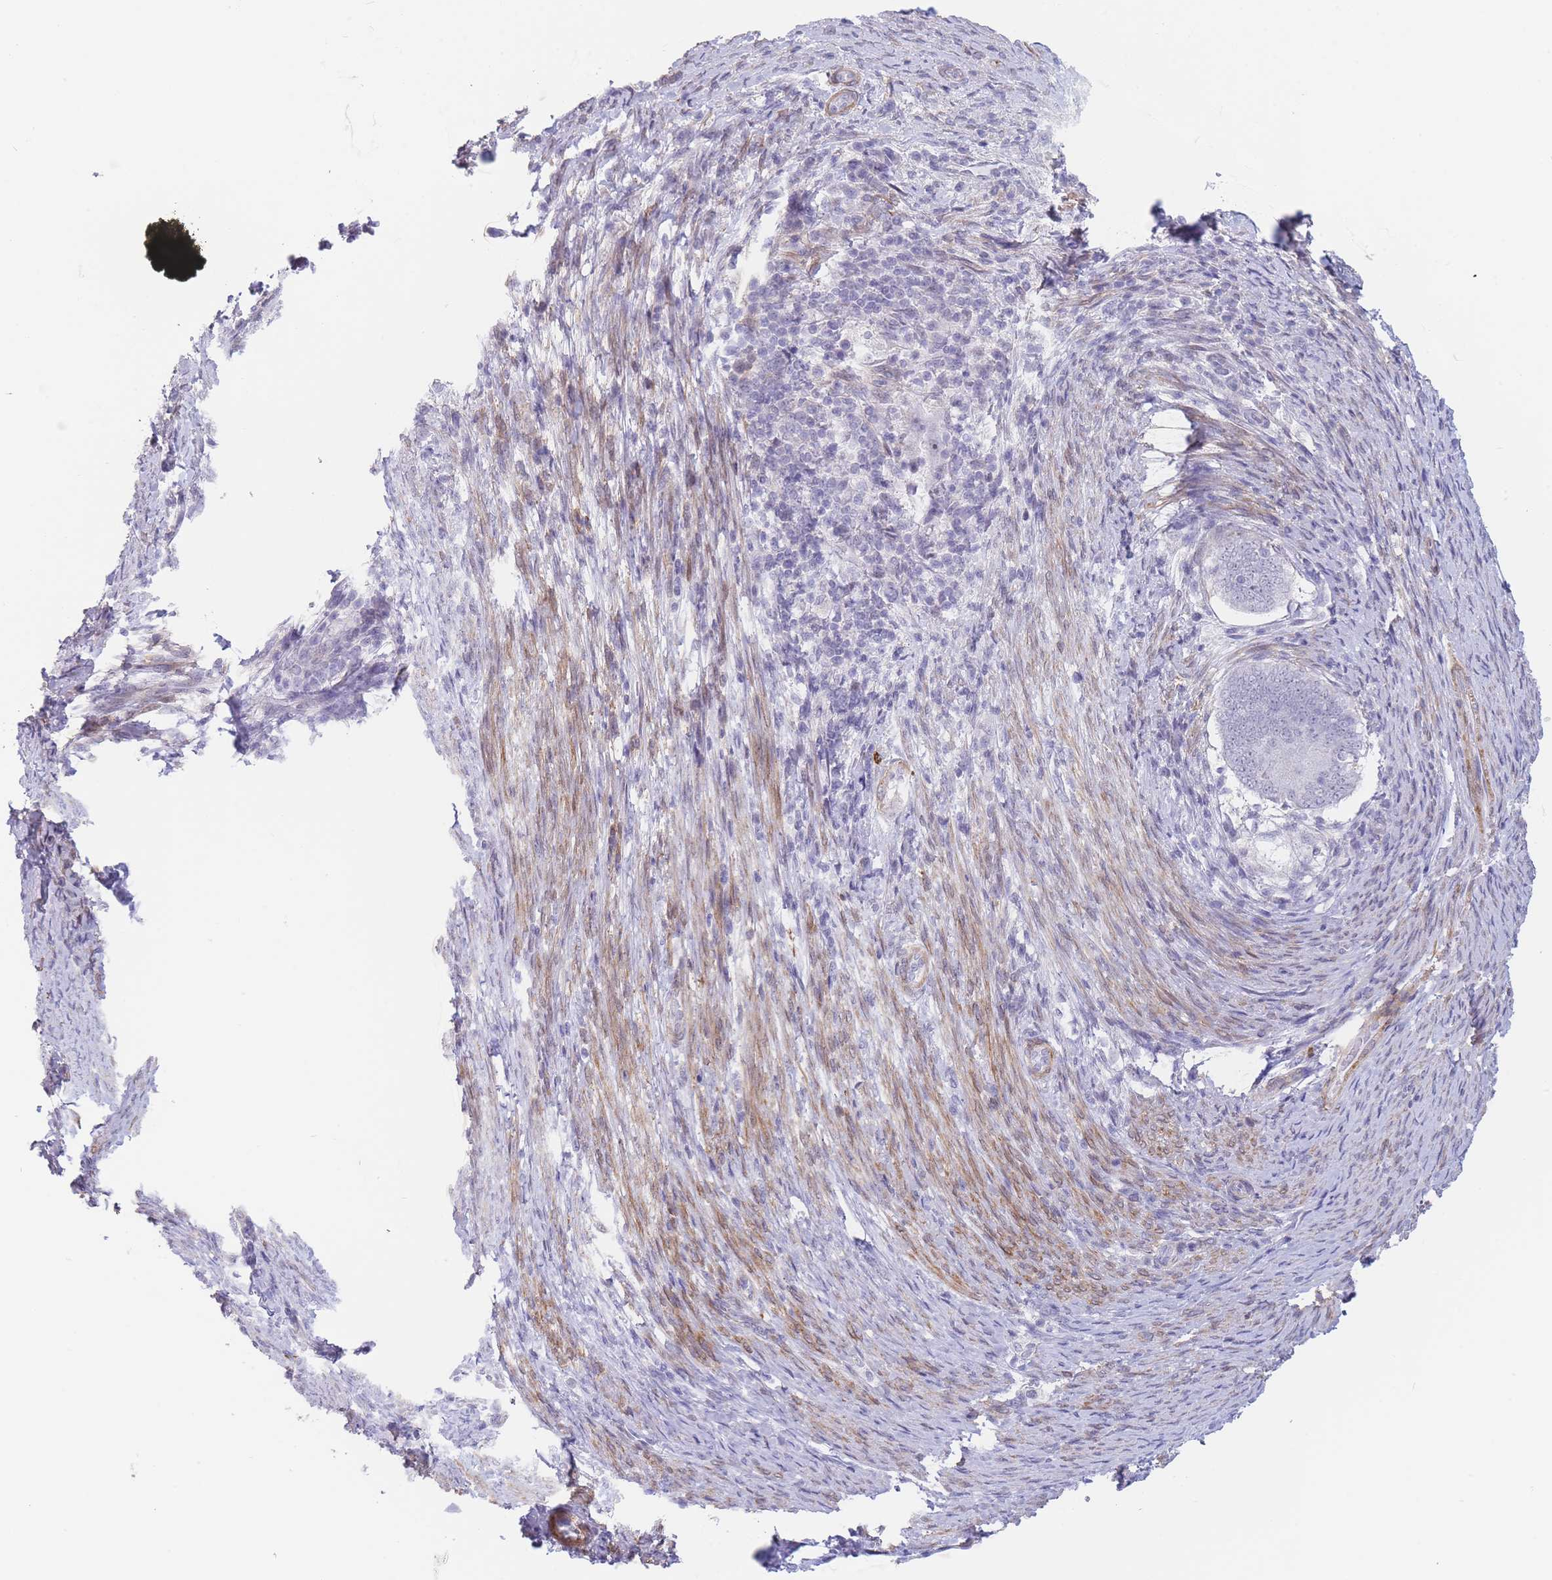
{"staining": {"intensity": "negative", "quantity": "none", "location": "none"}, "tissue": "endometrial cancer", "cell_type": "Tumor cells", "image_type": "cancer", "snomed": [{"axis": "morphology", "description": "Adenocarcinoma, NOS"}, {"axis": "topography", "description": "Endometrium"}], "caption": "A high-resolution image shows immunohistochemistry staining of adenocarcinoma (endometrial), which exhibits no significant expression in tumor cells.", "gene": "ASAP3", "patient": {"sex": "female", "age": 70}}